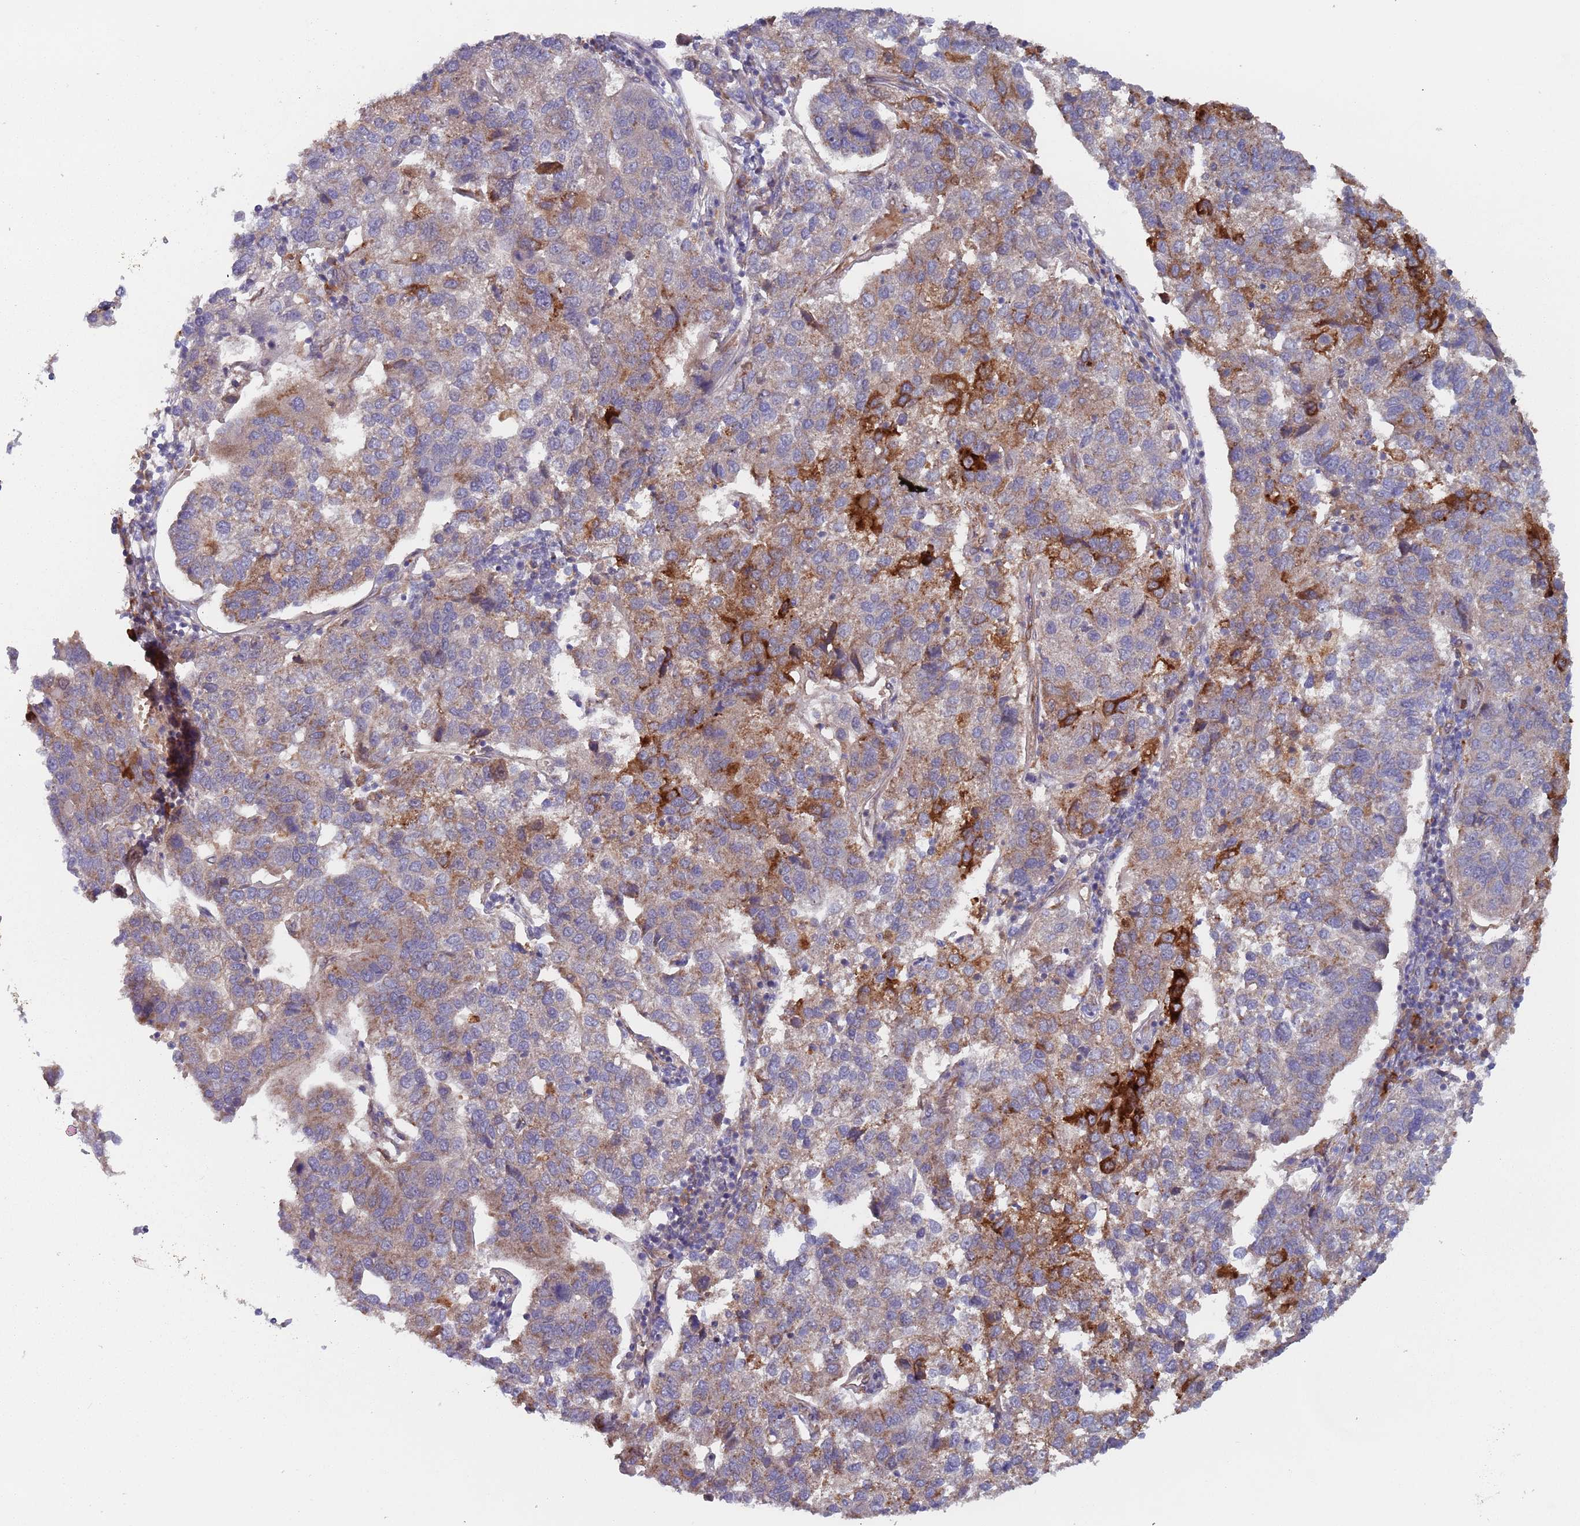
{"staining": {"intensity": "strong", "quantity": "<25%", "location": "cytoplasmic/membranous"}, "tissue": "pancreatic cancer", "cell_type": "Tumor cells", "image_type": "cancer", "snomed": [{"axis": "morphology", "description": "Adenocarcinoma, NOS"}, {"axis": "topography", "description": "Pancreas"}], "caption": "Immunohistochemical staining of adenocarcinoma (pancreatic) exhibits medium levels of strong cytoplasmic/membranous expression in about <25% of tumor cells.", "gene": "ZNF140", "patient": {"sex": "female", "age": 61}}